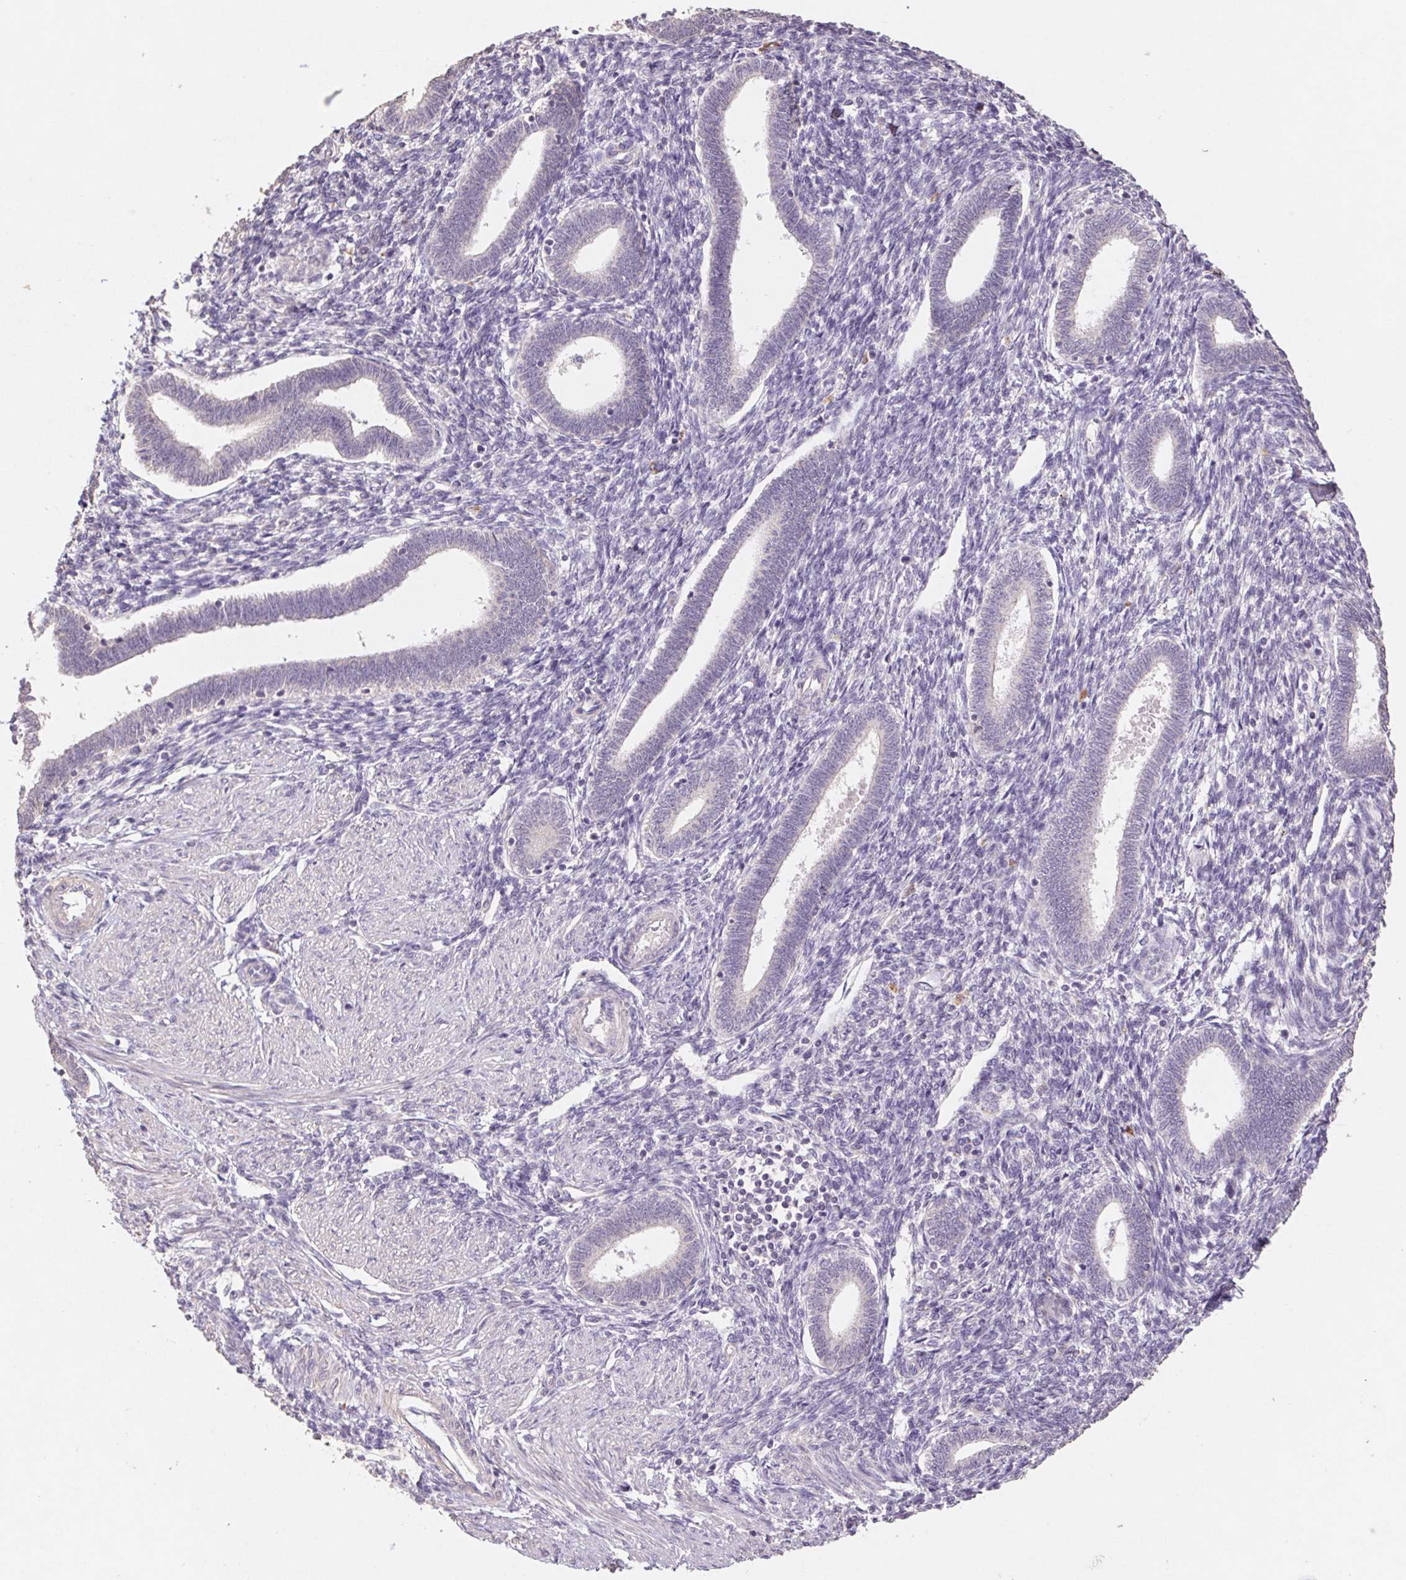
{"staining": {"intensity": "negative", "quantity": "none", "location": "none"}, "tissue": "endometrium", "cell_type": "Cells in endometrial stroma", "image_type": "normal", "snomed": [{"axis": "morphology", "description": "Normal tissue, NOS"}, {"axis": "topography", "description": "Endometrium"}], "caption": "DAB immunohistochemical staining of unremarkable human endometrium reveals no significant expression in cells in endometrial stroma.", "gene": "GRM2", "patient": {"sex": "female", "age": 42}}